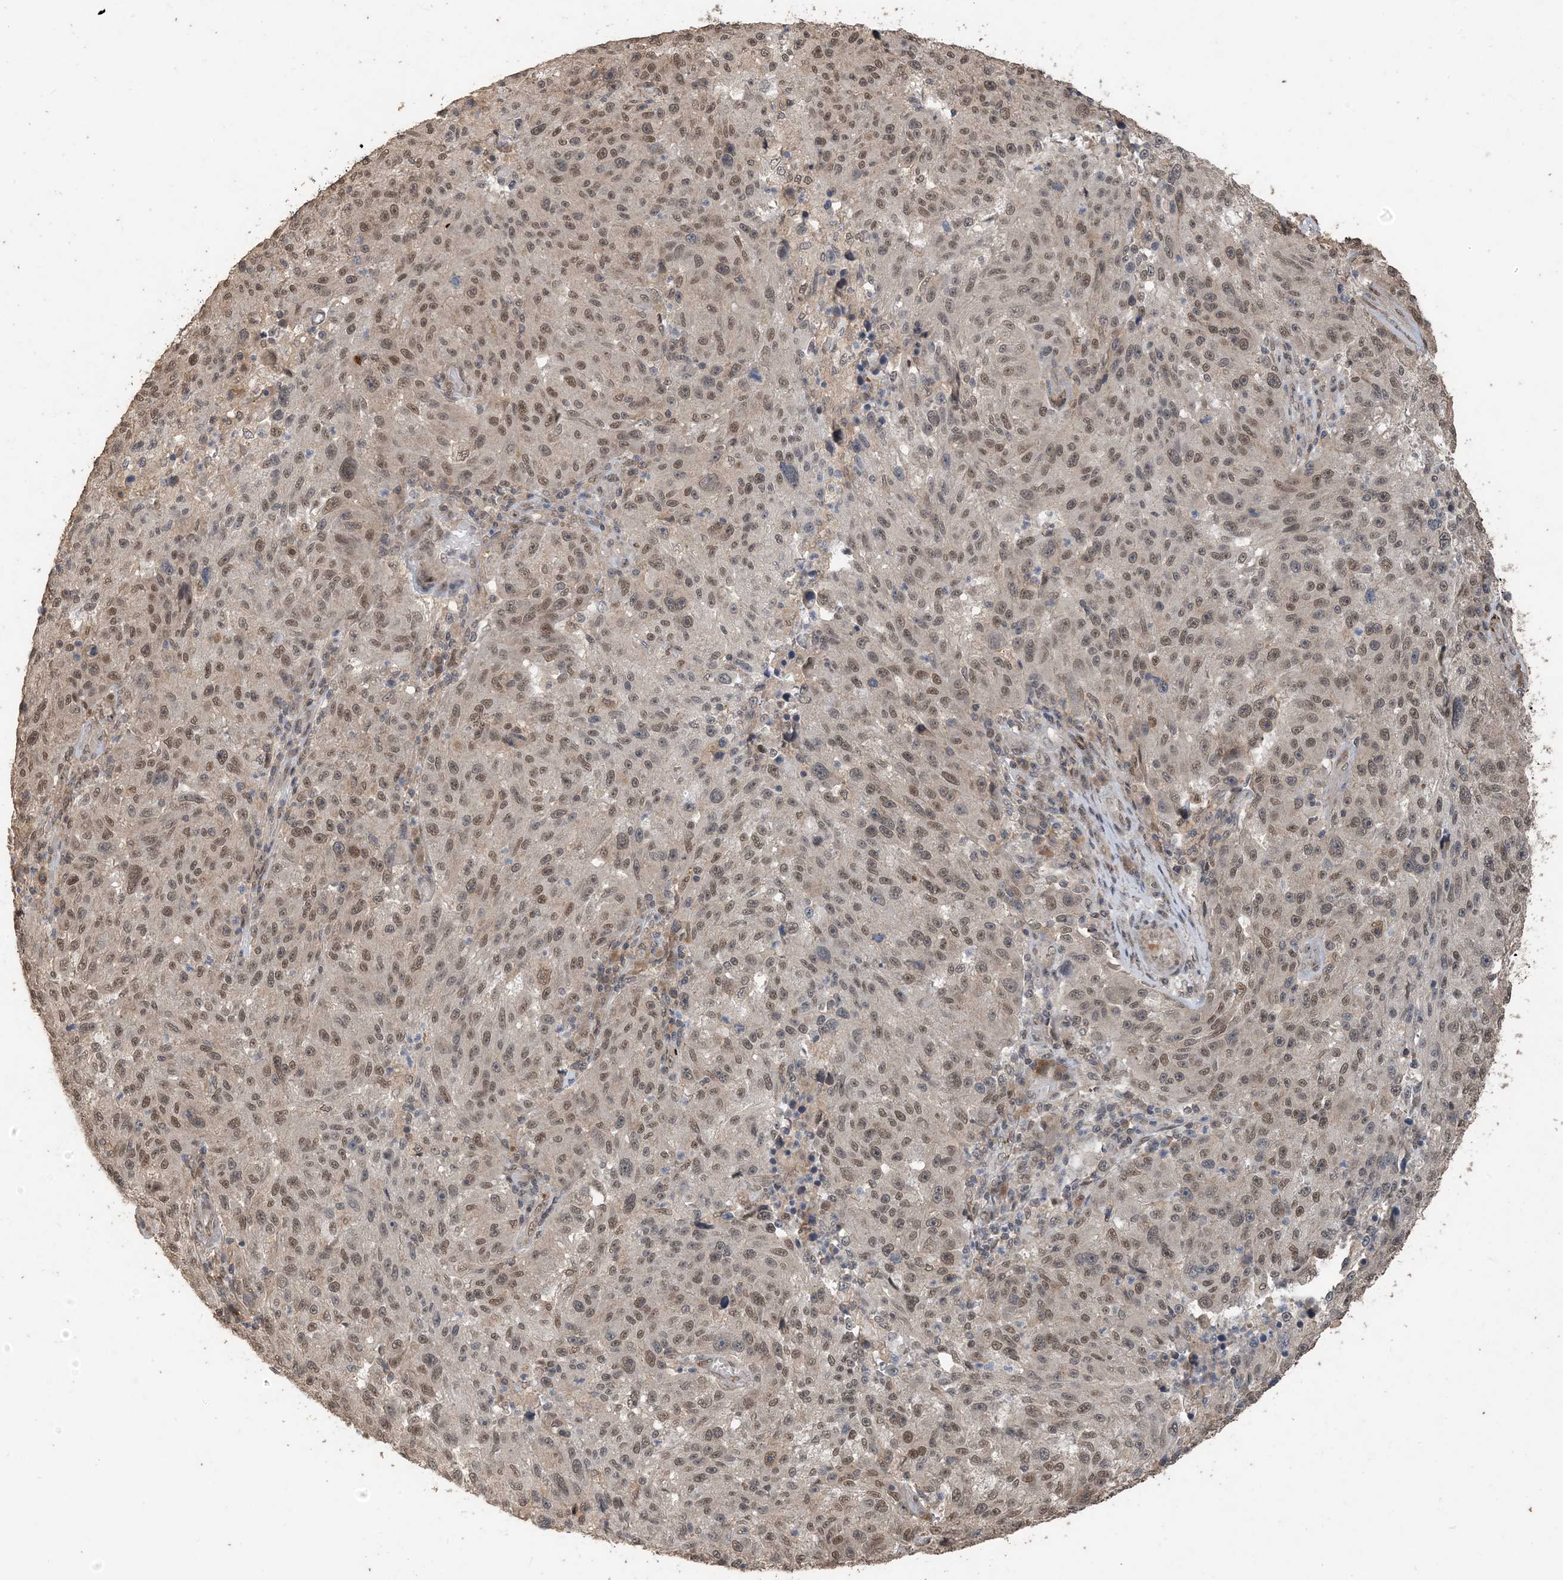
{"staining": {"intensity": "moderate", "quantity": ">75%", "location": "nuclear"}, "tissue": "melanoma", "cell_type": "Tumor cells", "image_type": "cancer", "snomed": [{"axis": "morphology", "description": "Malignant melanoma, NOS"}, {"axis": "topography", "description": "Skin"}], "caption": "Protein expression analysis of melanoma shows moderate nuclear expression in approximately >75% of tumor cells.", "gene": "ZC3H12A", "patient": {"sex": "male", "age": 53}}